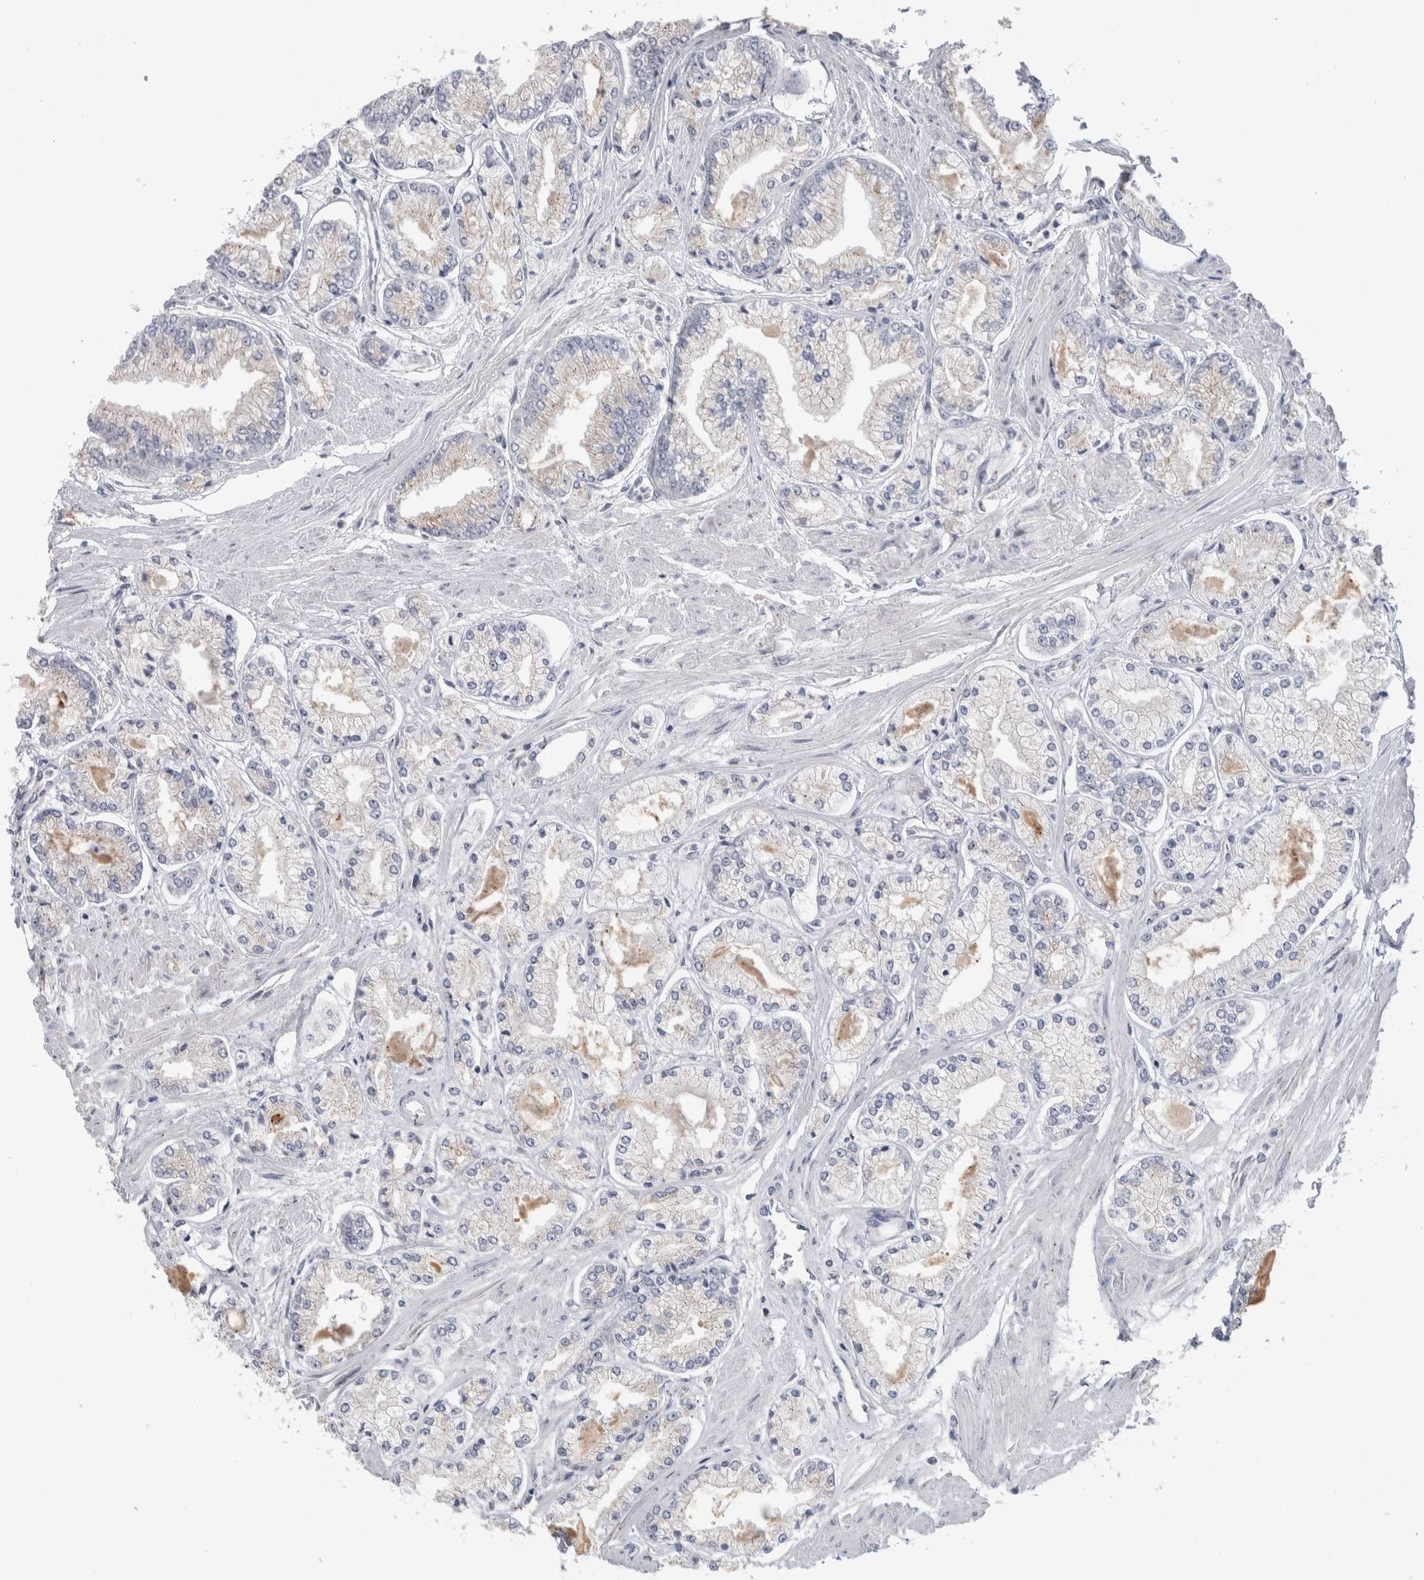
{"staining": {"intensity": "negative", "quantity": "none", "location": "none"}, "tissue": "prostate cancer", "cell_type": "Tumor cells", "image_type": "cancer", "snomed": [{"axis": "morphology", "description": "Adenocarcinoma, Low grade"}, {"axis": "topography", "description": "Prostate"}], "caption": "This is a image of immunohistochemistry (IHC) staining of prostate cancer (adenocarcinoma (low-grade)), which shows no positivity in tumor cells.", "gene": "AKAP9", "patient": {"sex": "male", "age": 52}}